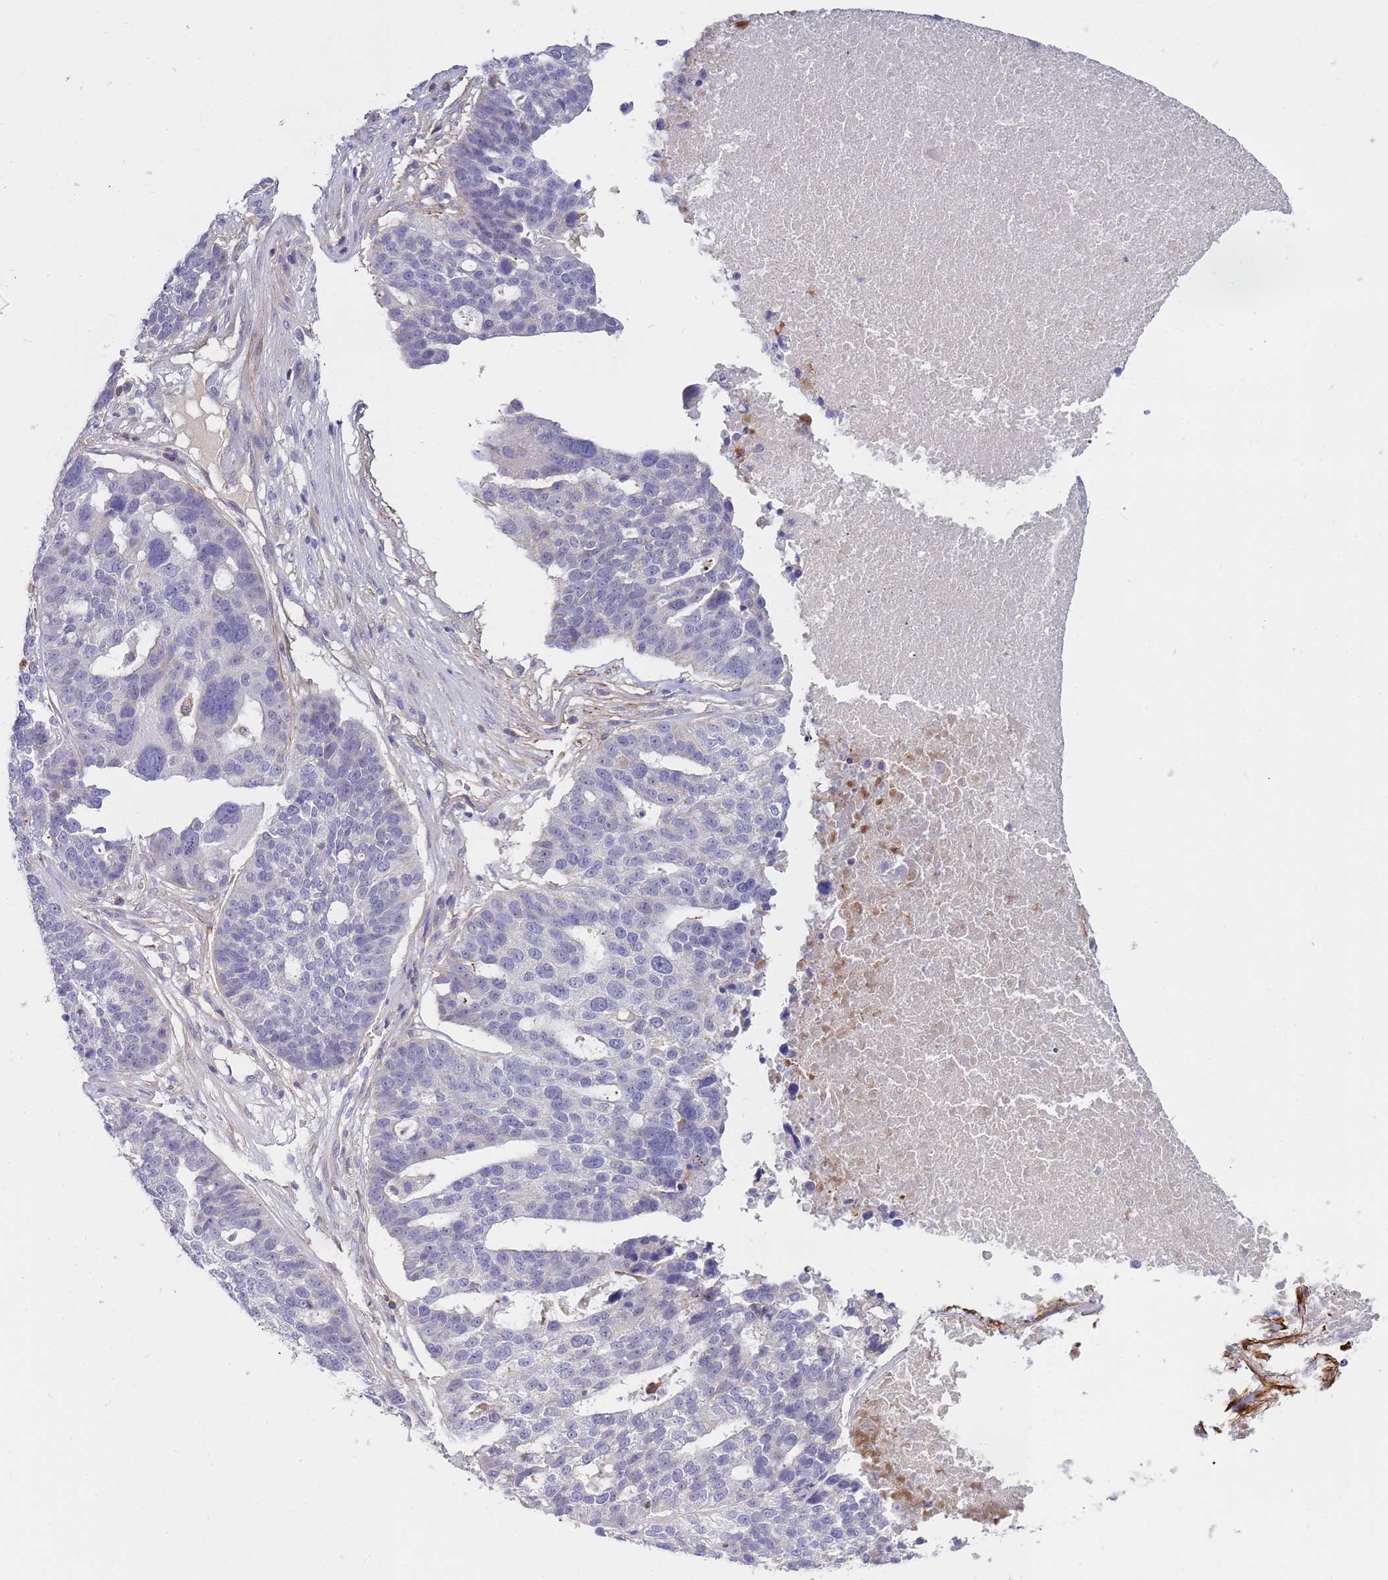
{"staining": {"intensity": "negative", "quantity": "none", "location": "none"}, "tissue": "ovarian cancer", "cell_type": "Tumor cells", "image_type": "cancer", "snomed": [{"axis": "morphology", "description": "Cystadenocarcinoma, serous, NOS"}, {"axis": "topography", "description": "Ovary"}], "caption": "Immunohistochemistry (IHC) micrograph of neoplastic tissue: ovarian cancer (serous cystadenocarcinoma) stained with DAB (3,3'-diaminobenzidine) demonstrates no significant protein staining in tumor cells.", "gene": "STK25", "patient": {"sex": "female", "age": 59}}